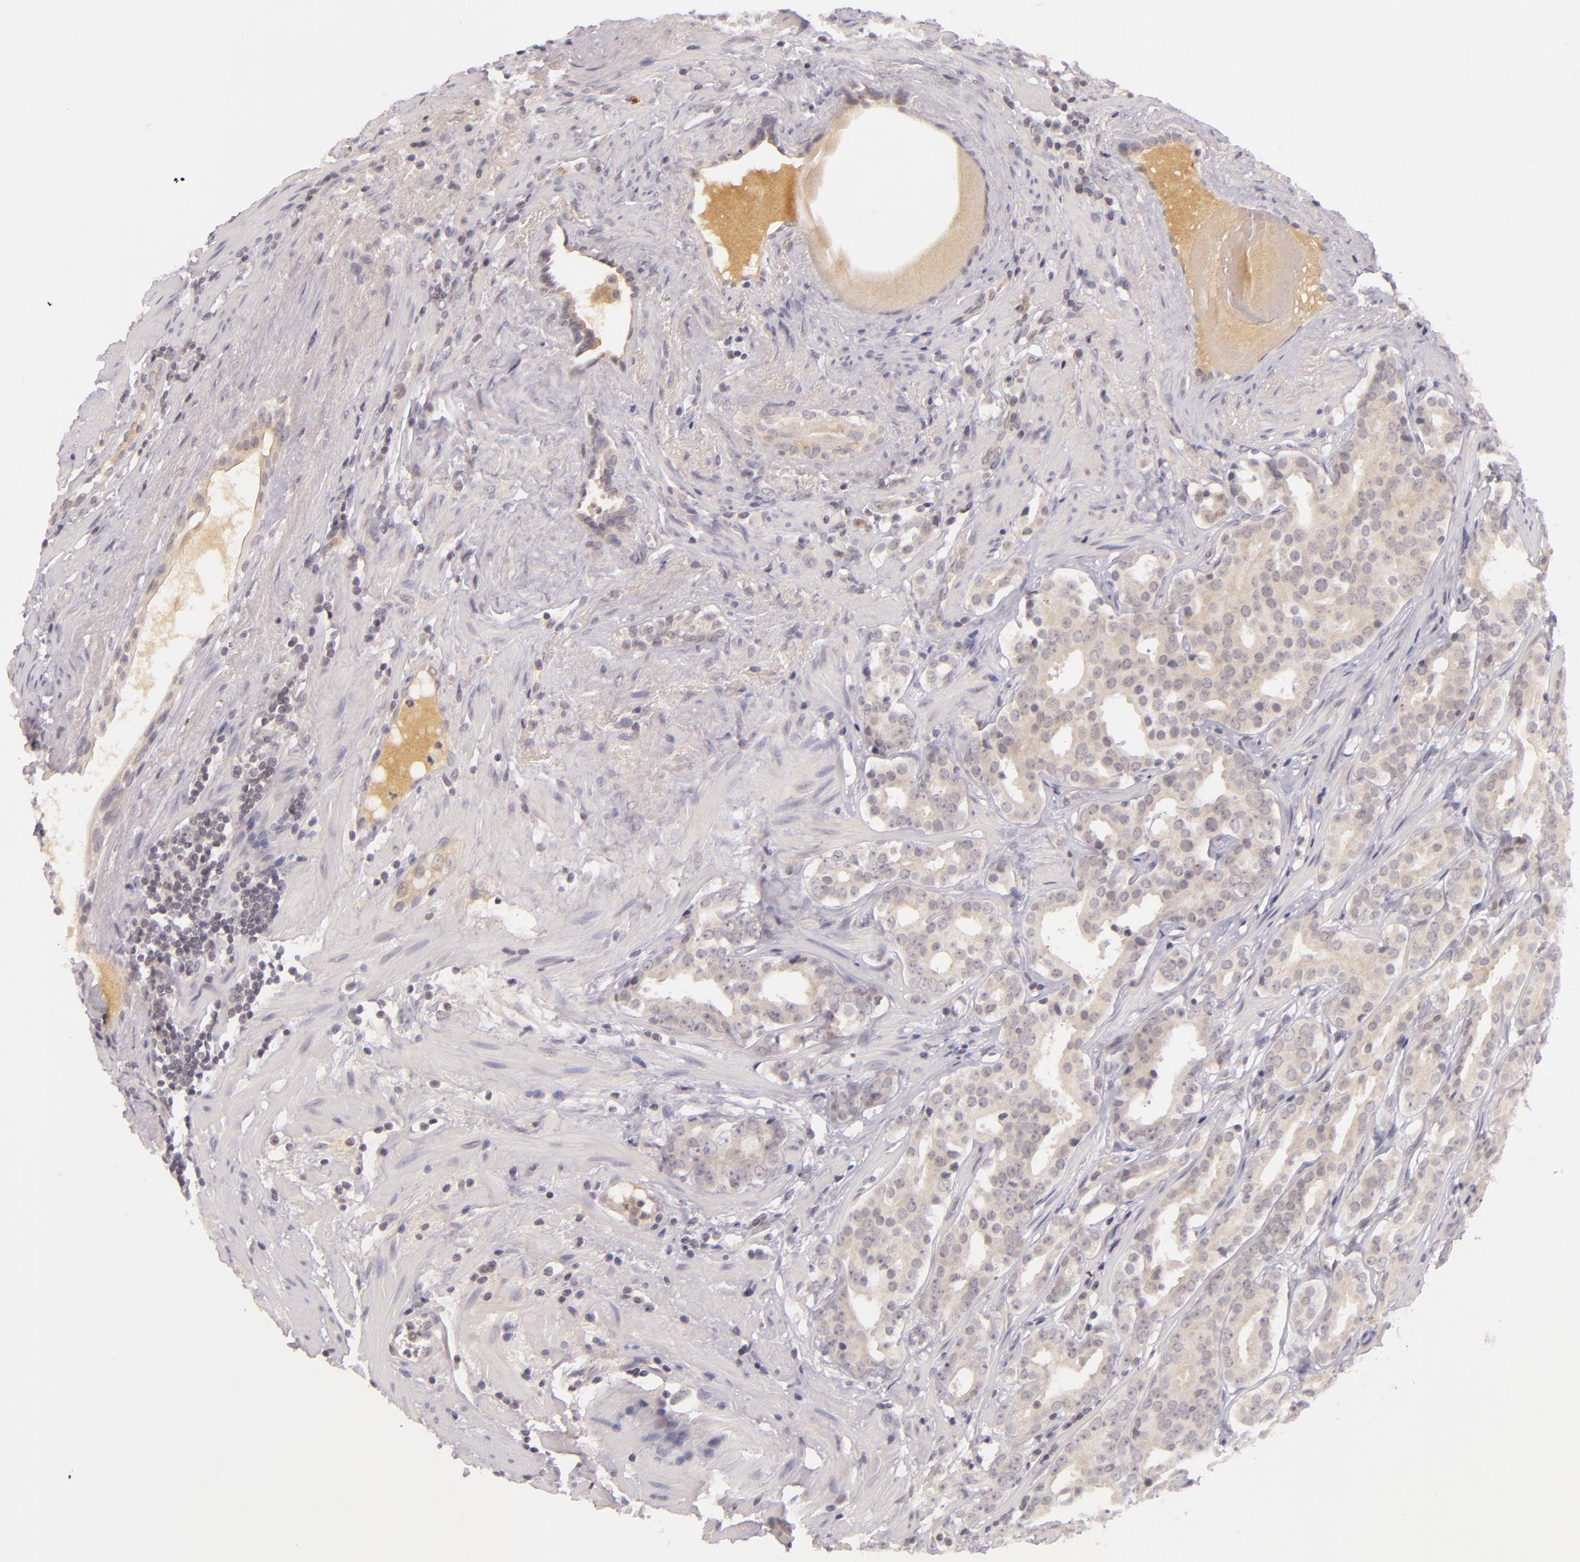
{"staining": {"intensity": "weak", "quantity": "25%-75%", "location": "cytoplasmic/membranous"}, "tissue": "prostate cancer", "cell_type": "Tumor cells", "image_type": "cancer", "snomed": [{"axis": "morphology", "description": "Adenocarcinoma, Low grade"}, {"axis": "topography", "description": "Prostate"}], "caption": "The micrograph demonstrates staining of low-grade adenocarcinoma (prostate), revealing weak cytoplasmic/membranous protein staining (brown color) within tumor cells.", "gene": "CASP8", "patient": {"sex": "male", "age": 59}}